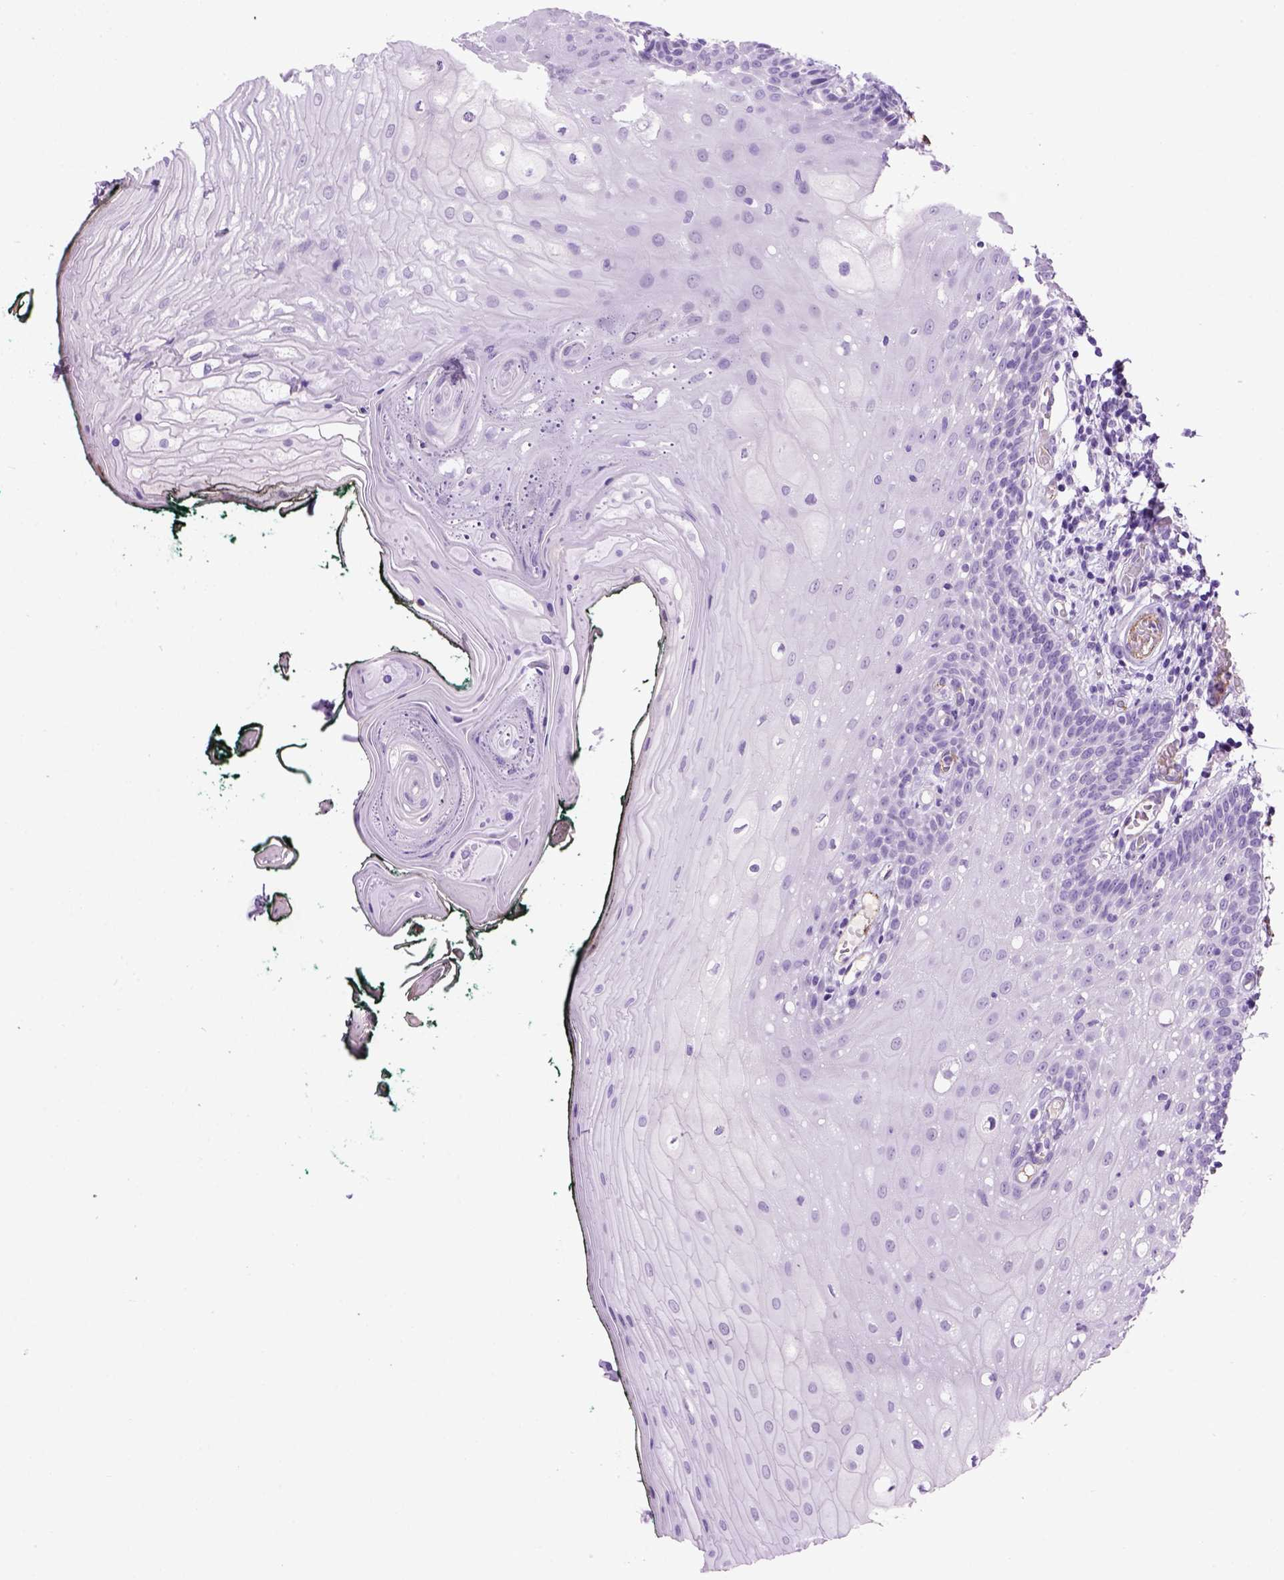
{"staining": {"intensity": "negative", "quantity": "none", "location": "none"}, "tissue": "oral mucosa", "cell_type": "Squamous epithelial cells", "image_type": "normal", "snomed": [{"axis": "morphology", "description": "Normal tissue, NOS"}, {"axis": "topography", "description": "Oral tissue"}, {"axis": "topography", "description": "Head-Neck"}], "caption": "Oral mucosa was stained to show a protein in brown. There is no significant expression in squamous epithelial cells. (DAB immunohistochemistry (IHC) visualized using brightfield microscopy, high magnification).", "gene": "VWF", "patient": {"sex": "female", "age": 68}}